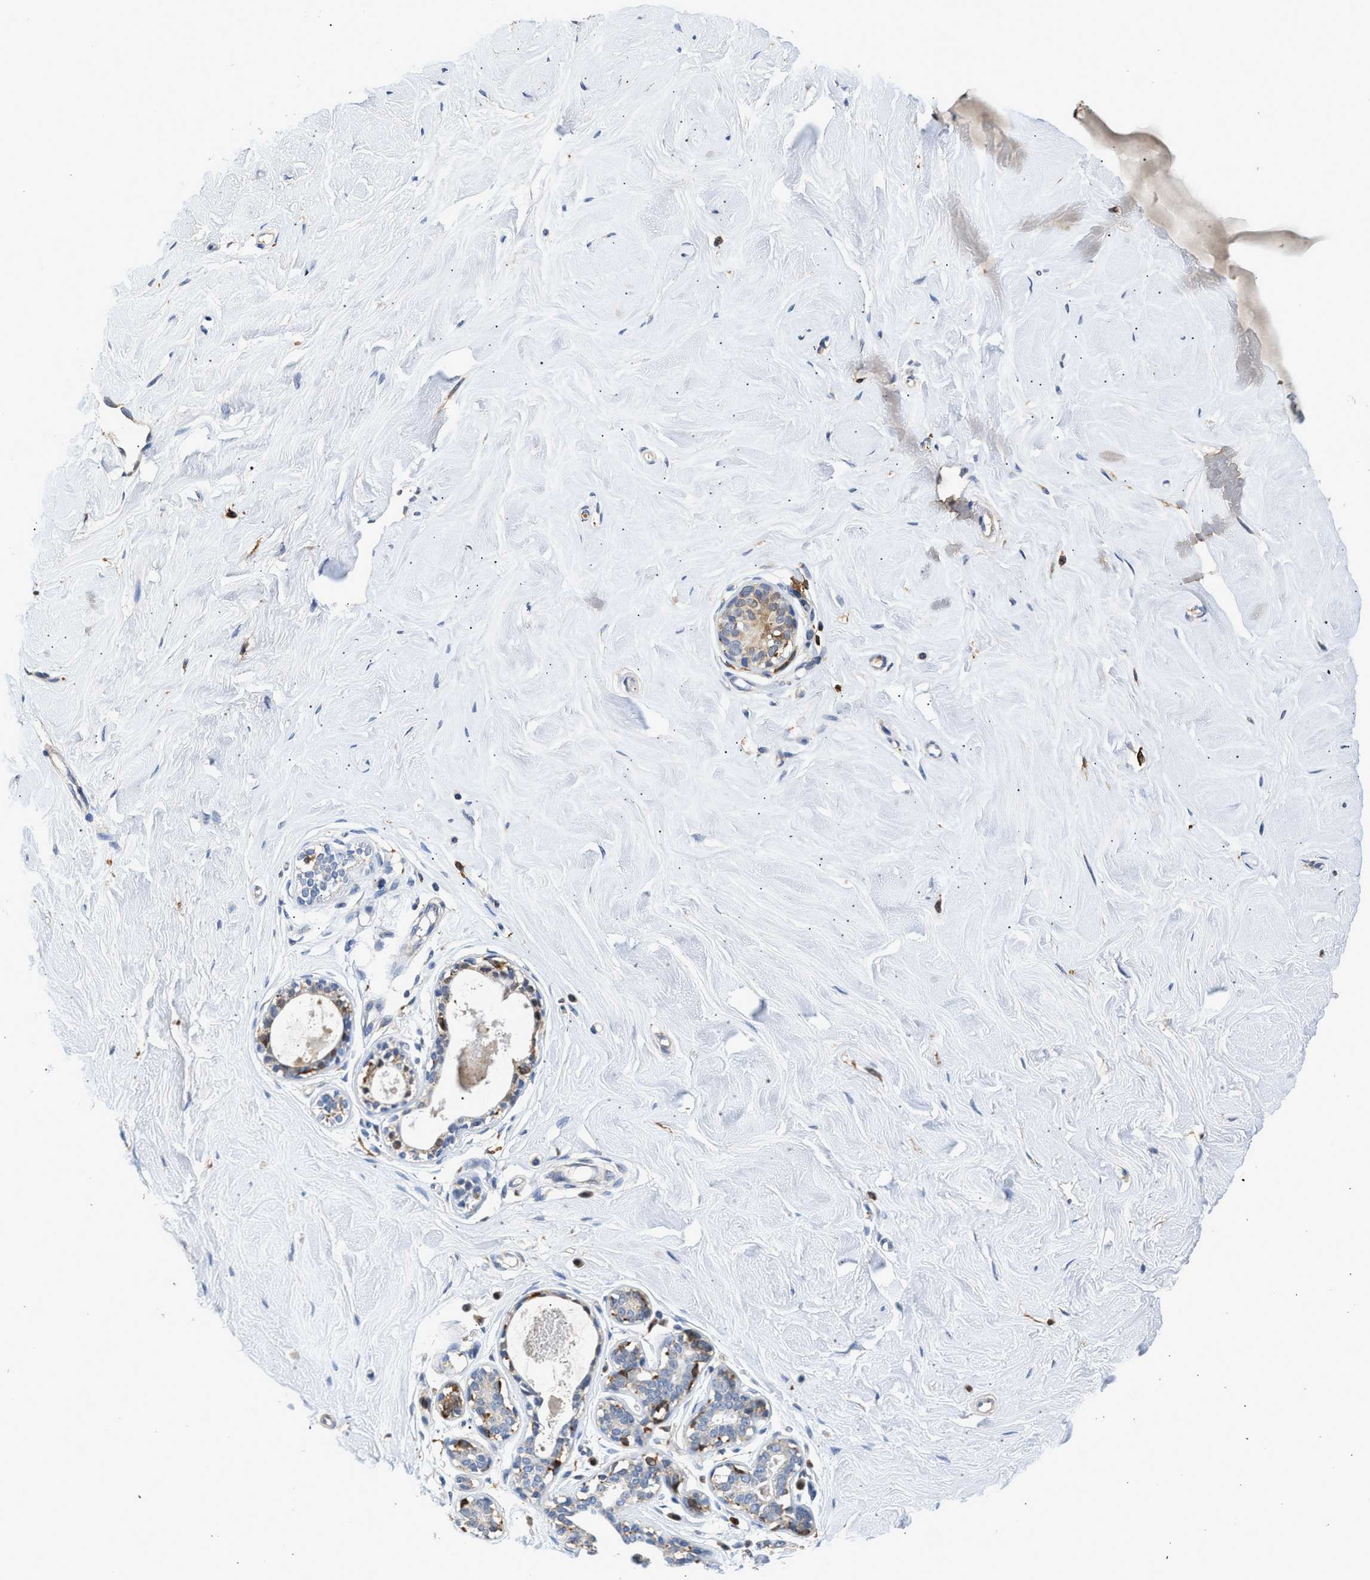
{"staining": {"intensity": "weak", "quantity": "25%-75%", "location": "cytoplasmic/membranous"}, "tissue": "breast", "cell_type": "Glandular cells", "image_type": "normal", "snomed": [{"axis": "morphology", "description": "Normal tissue, NOS"}, {"axis": "topography", "description": "Breast"}], "caption": "A micrograph of breast stained for a protein reveals weak cytoplasmic/membranous brown staining in glandular cells. (brown staining indicates protein expression, while blue staining denotes nuclei).", "gene": "RAB31", "patient": {"sex": "female", "age": 23}}